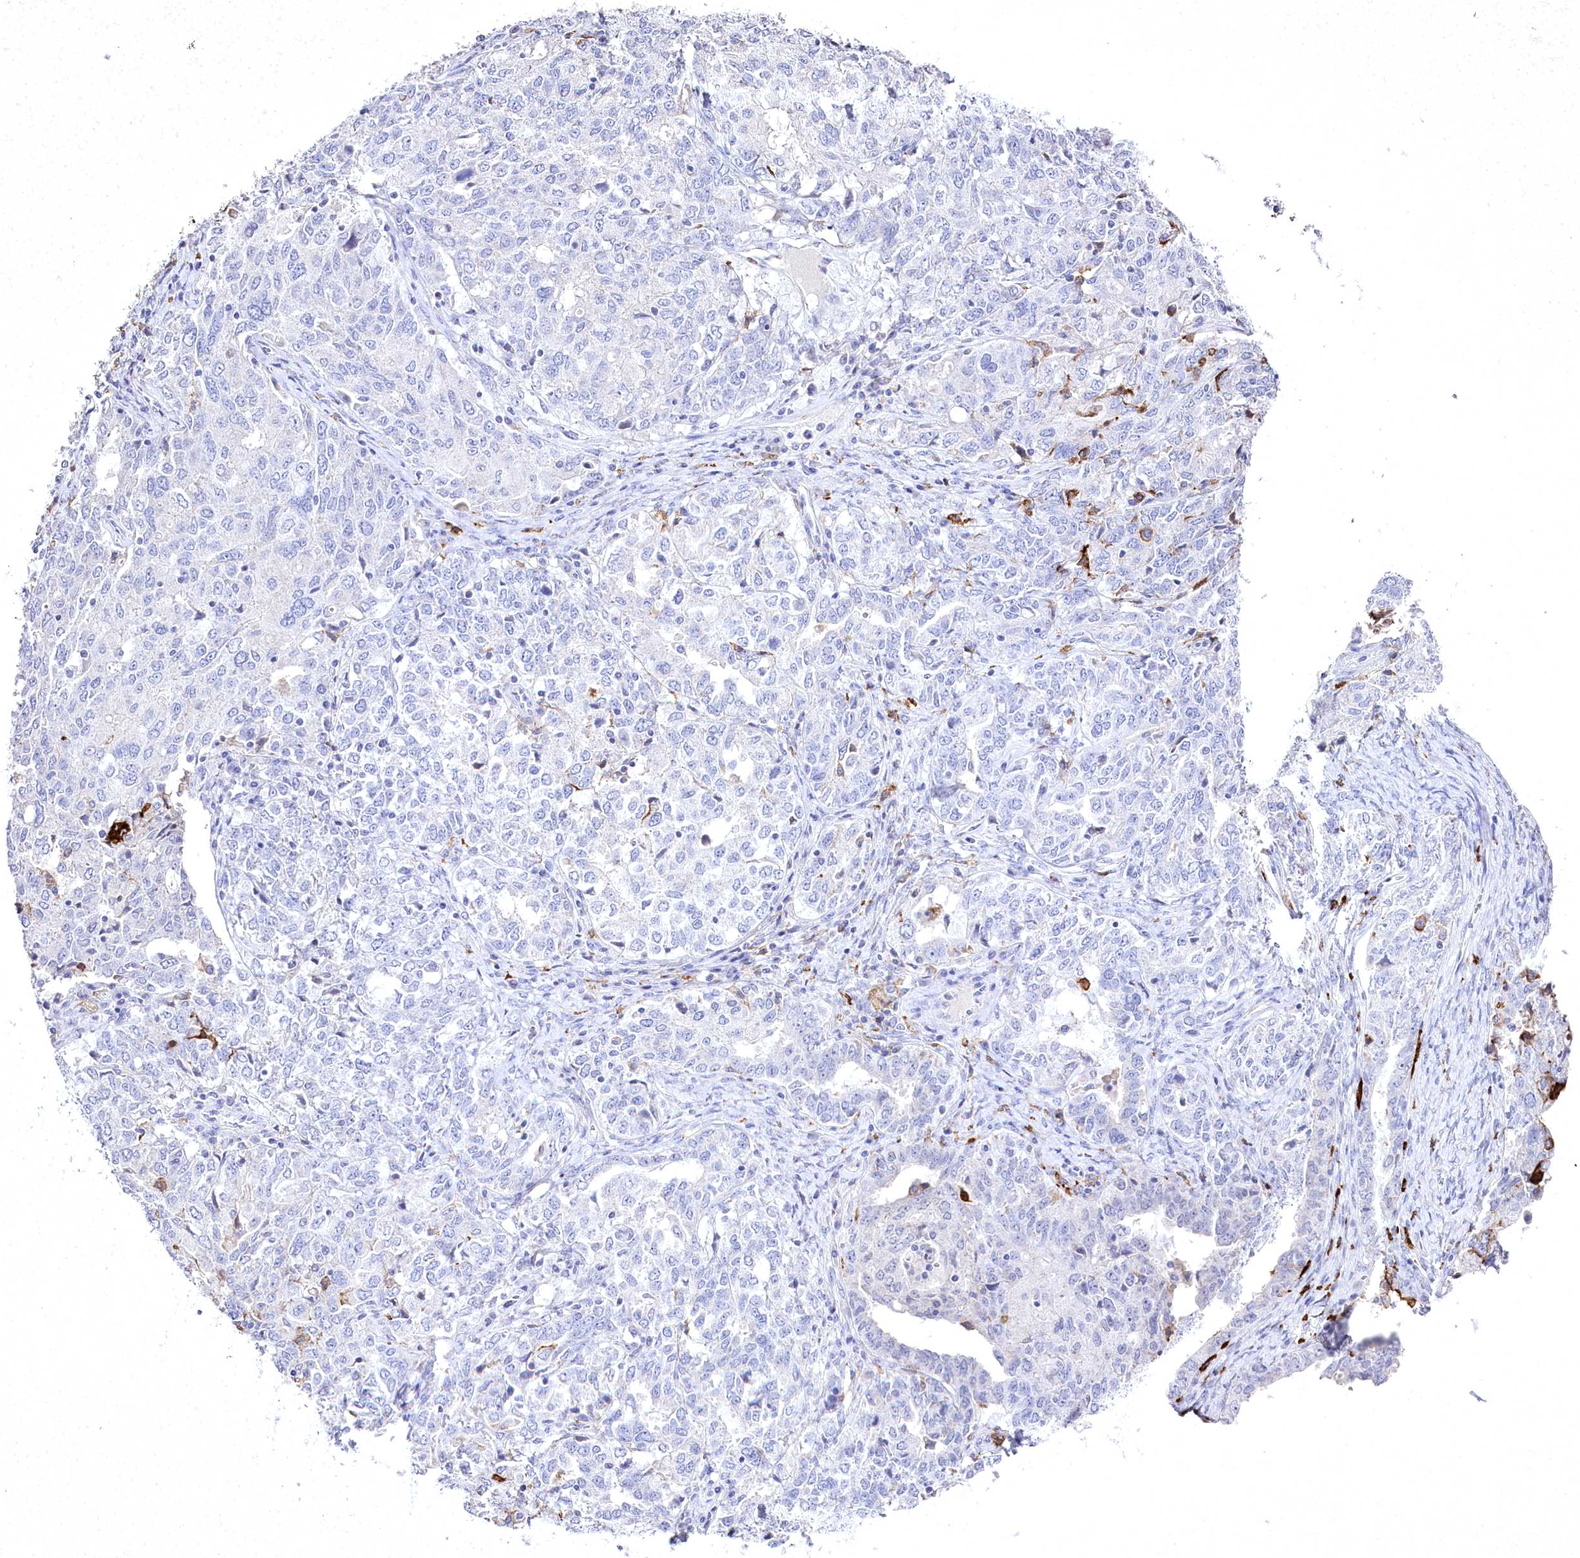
{"staining": {"intensity": "negative", "quantity": "none", "location": "none"}, "tissue": "ovarian cancer", "cell_type": "Tumor cells", "image_type": "cancer", "snomed": [{"axis": "morphology", "description": "Carcinoma, endometroid"}, {"axis": "topography", "description": "Ovary"}], "caption": "High magnification brightfield microscopy of ovarian cancer stained with DAB (brown) and counterstained with hematoxylin (blue): tumor cells show no significant expression.", "gene": "CLEC4M", "patient": {"sex": "female", "age": 62}}